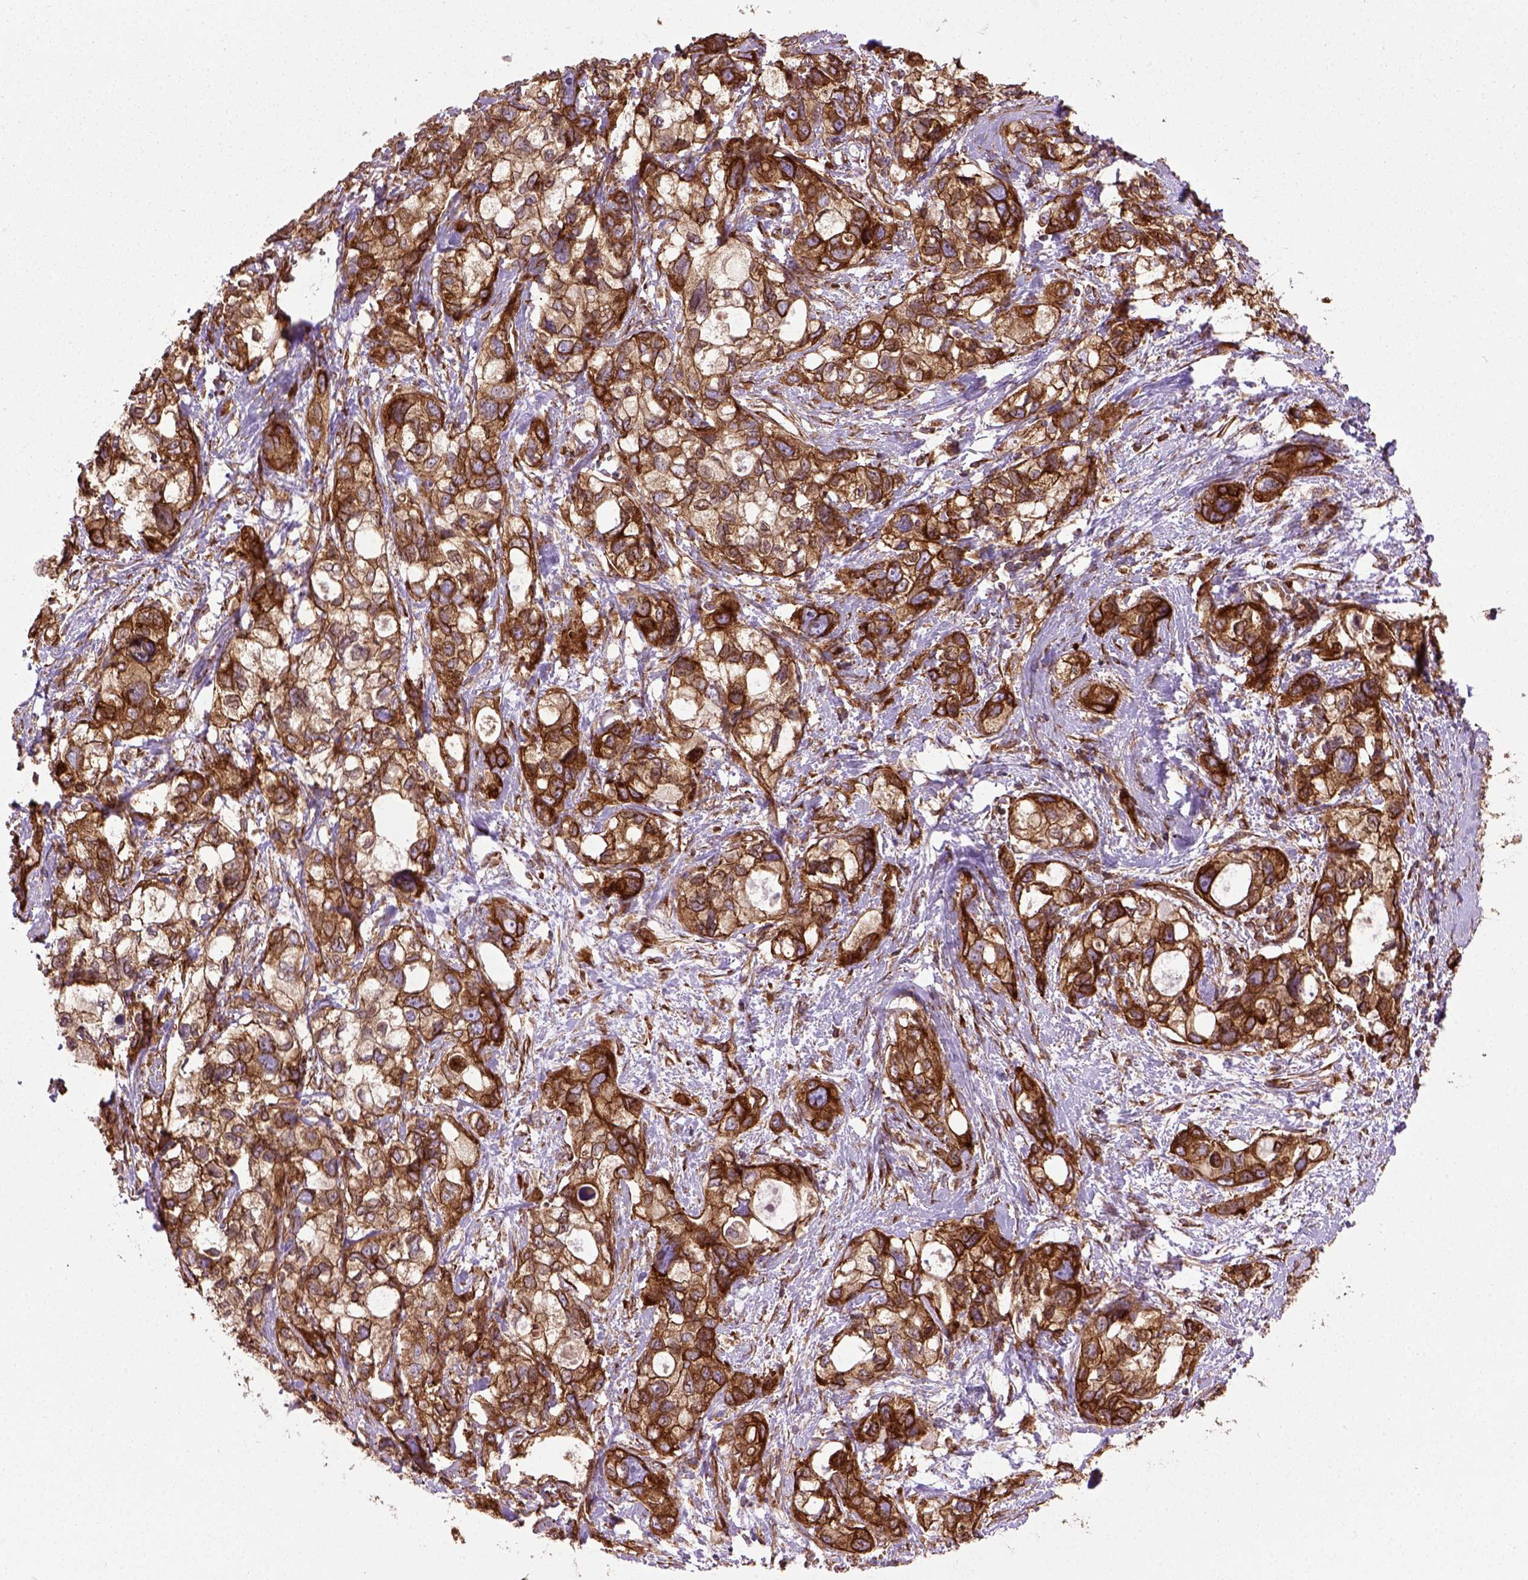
{"staining": {"intensity": "strong", "quantity": ">75%", "location": "cytoplasmic/membranous"}, "tissue": "stomach cancer", "cell_type": "Tumor cells", "image_type": "cancer", "snomed": [{"axis": "morphology", "description": "Adenocarcinoma, NOS"}, {"axis": "topography", "description": "Stomach, upper"}], "caption": "A high-resolution image shows immunohistochemistry (IHC) staining of stomach cancer (adenocarcinoma), which reveals strong cytoplasmic/membranous staining in approximately >75% of tumor cells. The staining was performed using DAB (3,3'-diaminobenzidine), with brown indicating positive protein expression. Nuclei are stained blue with hematoxylin.", "gene": "CAPRIN1", "patient": {"sex": "female", "age": 81}}